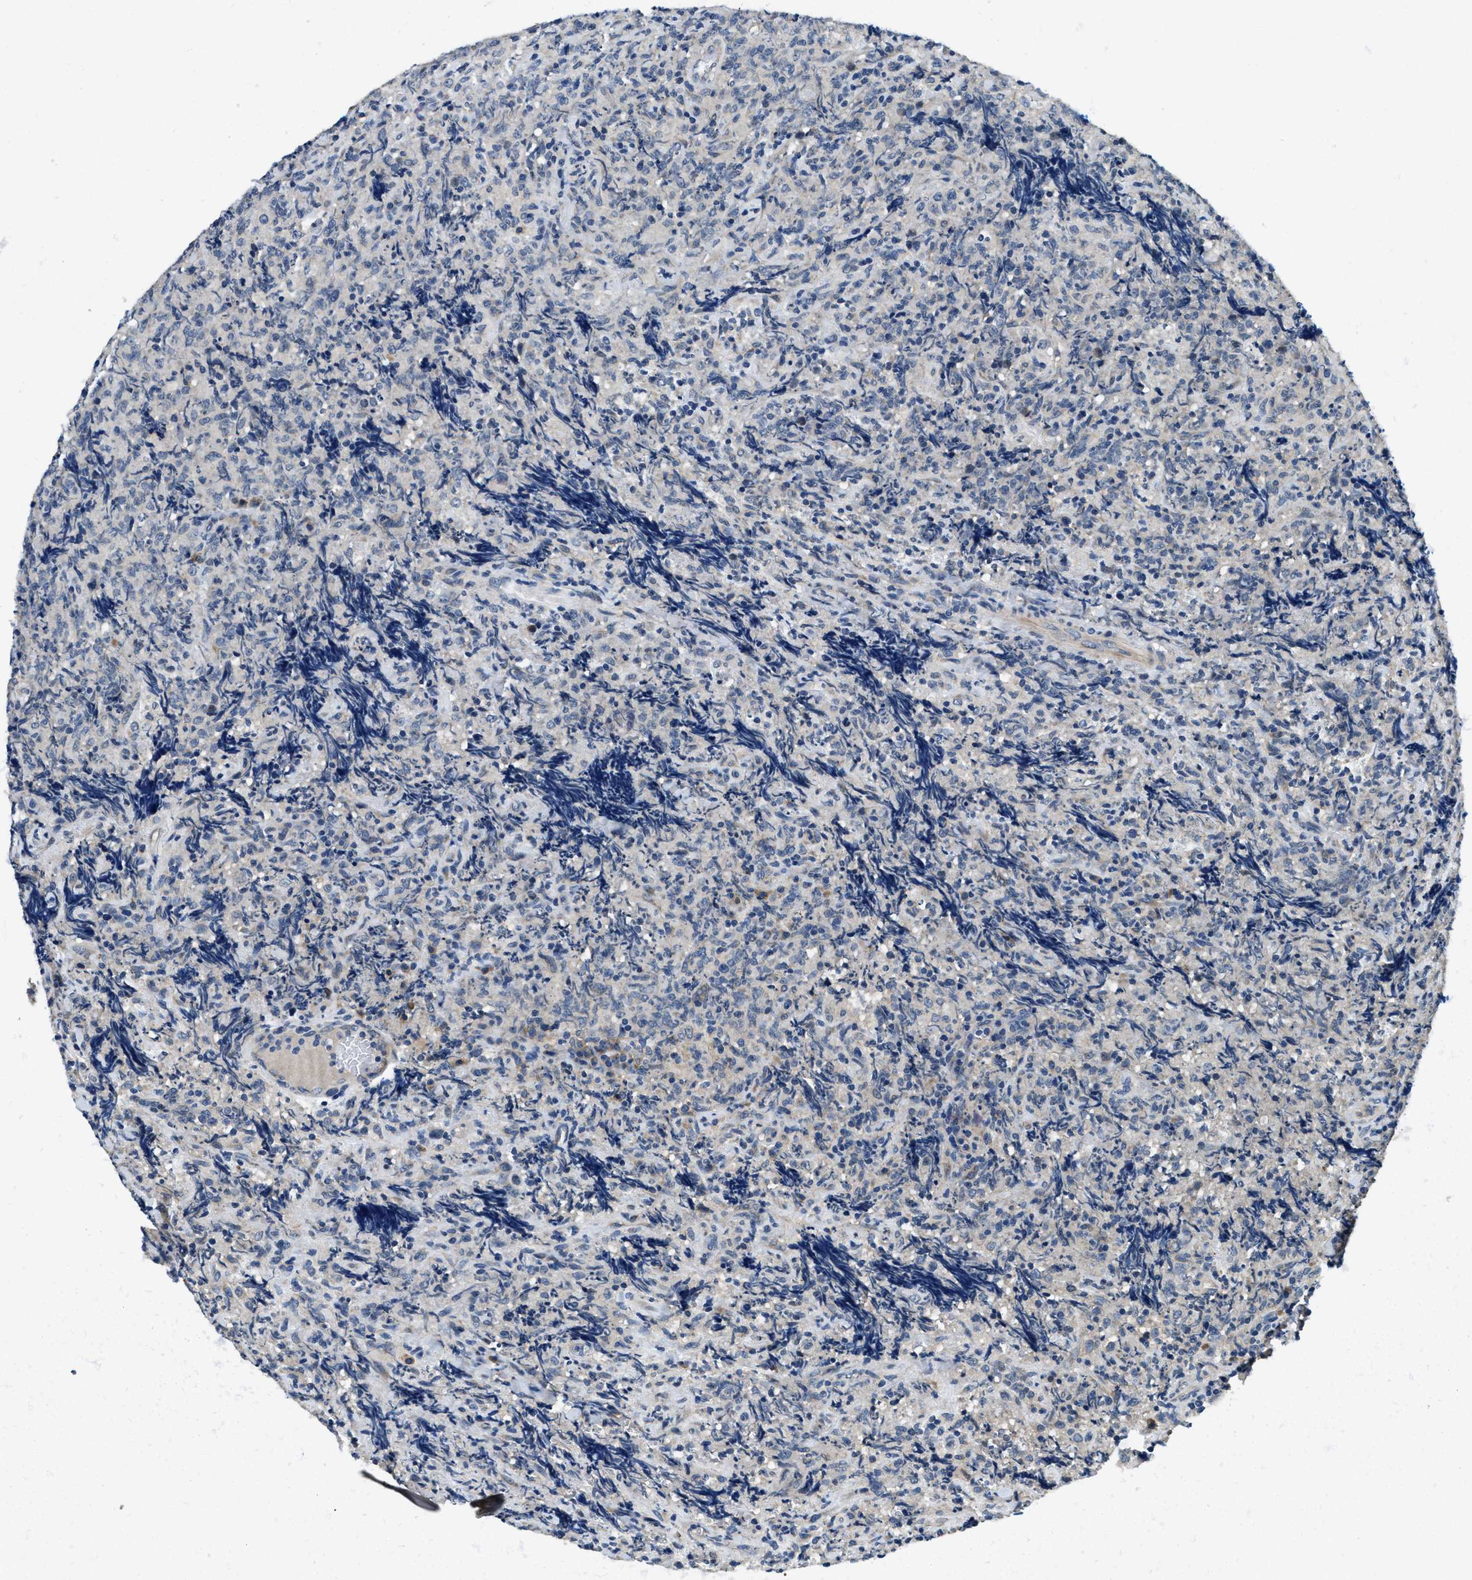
{"staining": {"intensity": "negative", "quantity": "none", "location": "none"}, "tissue": "lymphoma", "cell_type": "Tumor cells", "image_type": "cancer", "snomed": [{"axis": "morphology", "description": "Malignant lymphoma, non-Hodgkin's type, High grade"}, {"axis": "topography", "description": "Tonsil"}], "caption": "This is an immunohistochemistry (IHC) photomicrograph of human malignant lymphoma, non-Hodgkin's type (high-grade). There is no positivity in tumor cells.", "gene": "ALDH3A2", "patient": {"sex": "female", "age": 36}}